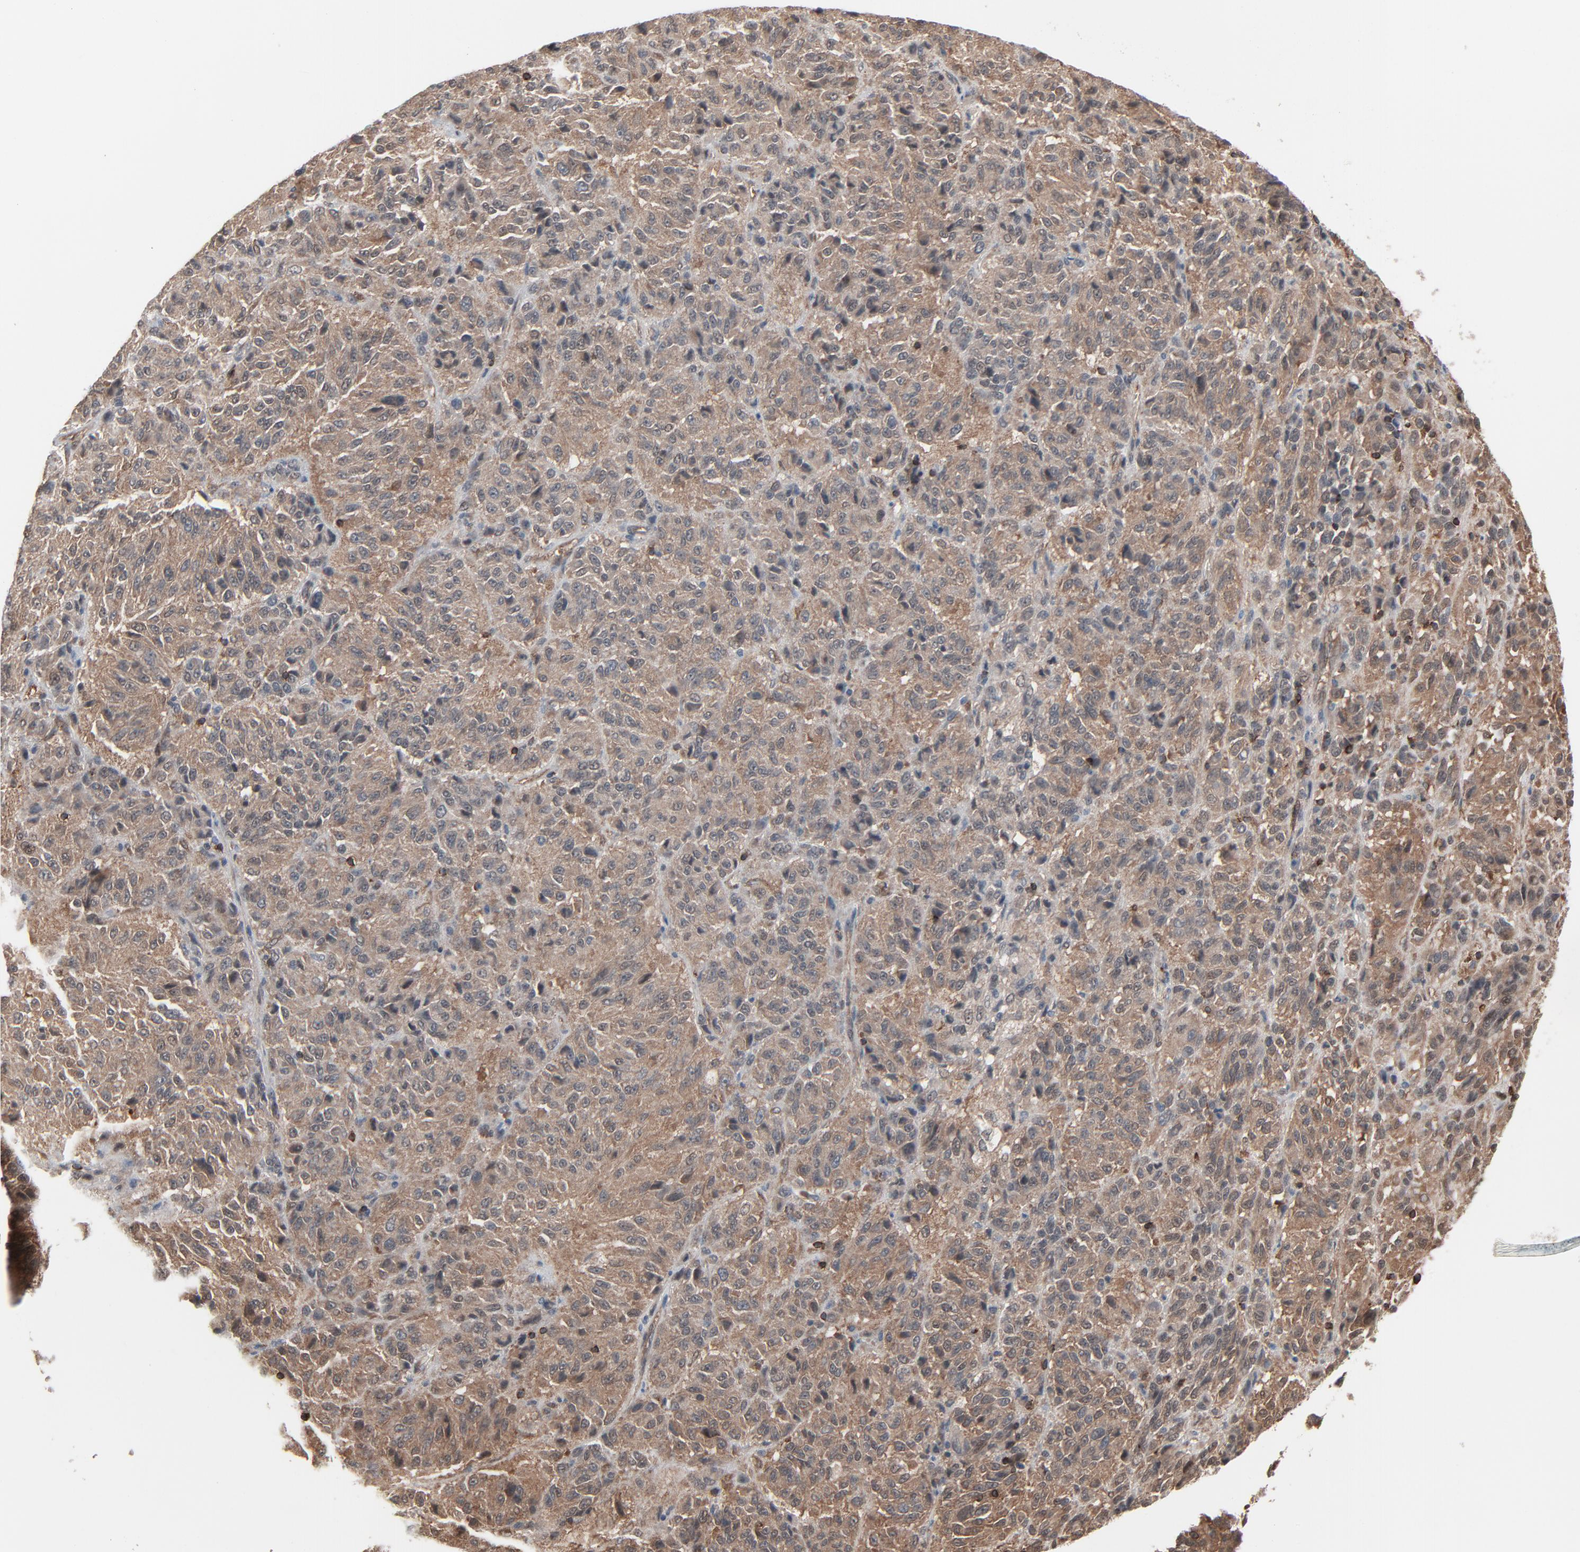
{"staining": {"intensity": "weak", "quantity": ">75%", "location": "cytoplasmic/membranous"}, "tissue": "melanoma", "cell_type": "Tumor cells", "image_type": "cancer", "snomed": [{"axis": "morphology", "description": "Malignant melanoma, Metastatic site"}, {"axis": "topography", "description": "Lung"}], "caption": "Immunohistochemical staining of human malignant melanoma (metastatic site) displays low levels of weak cytoplasmic/membranous protein staining in approximately >75% of tumor cells.", "gene": "OPTN", "patient": {"sex": "male", "age": 64}}